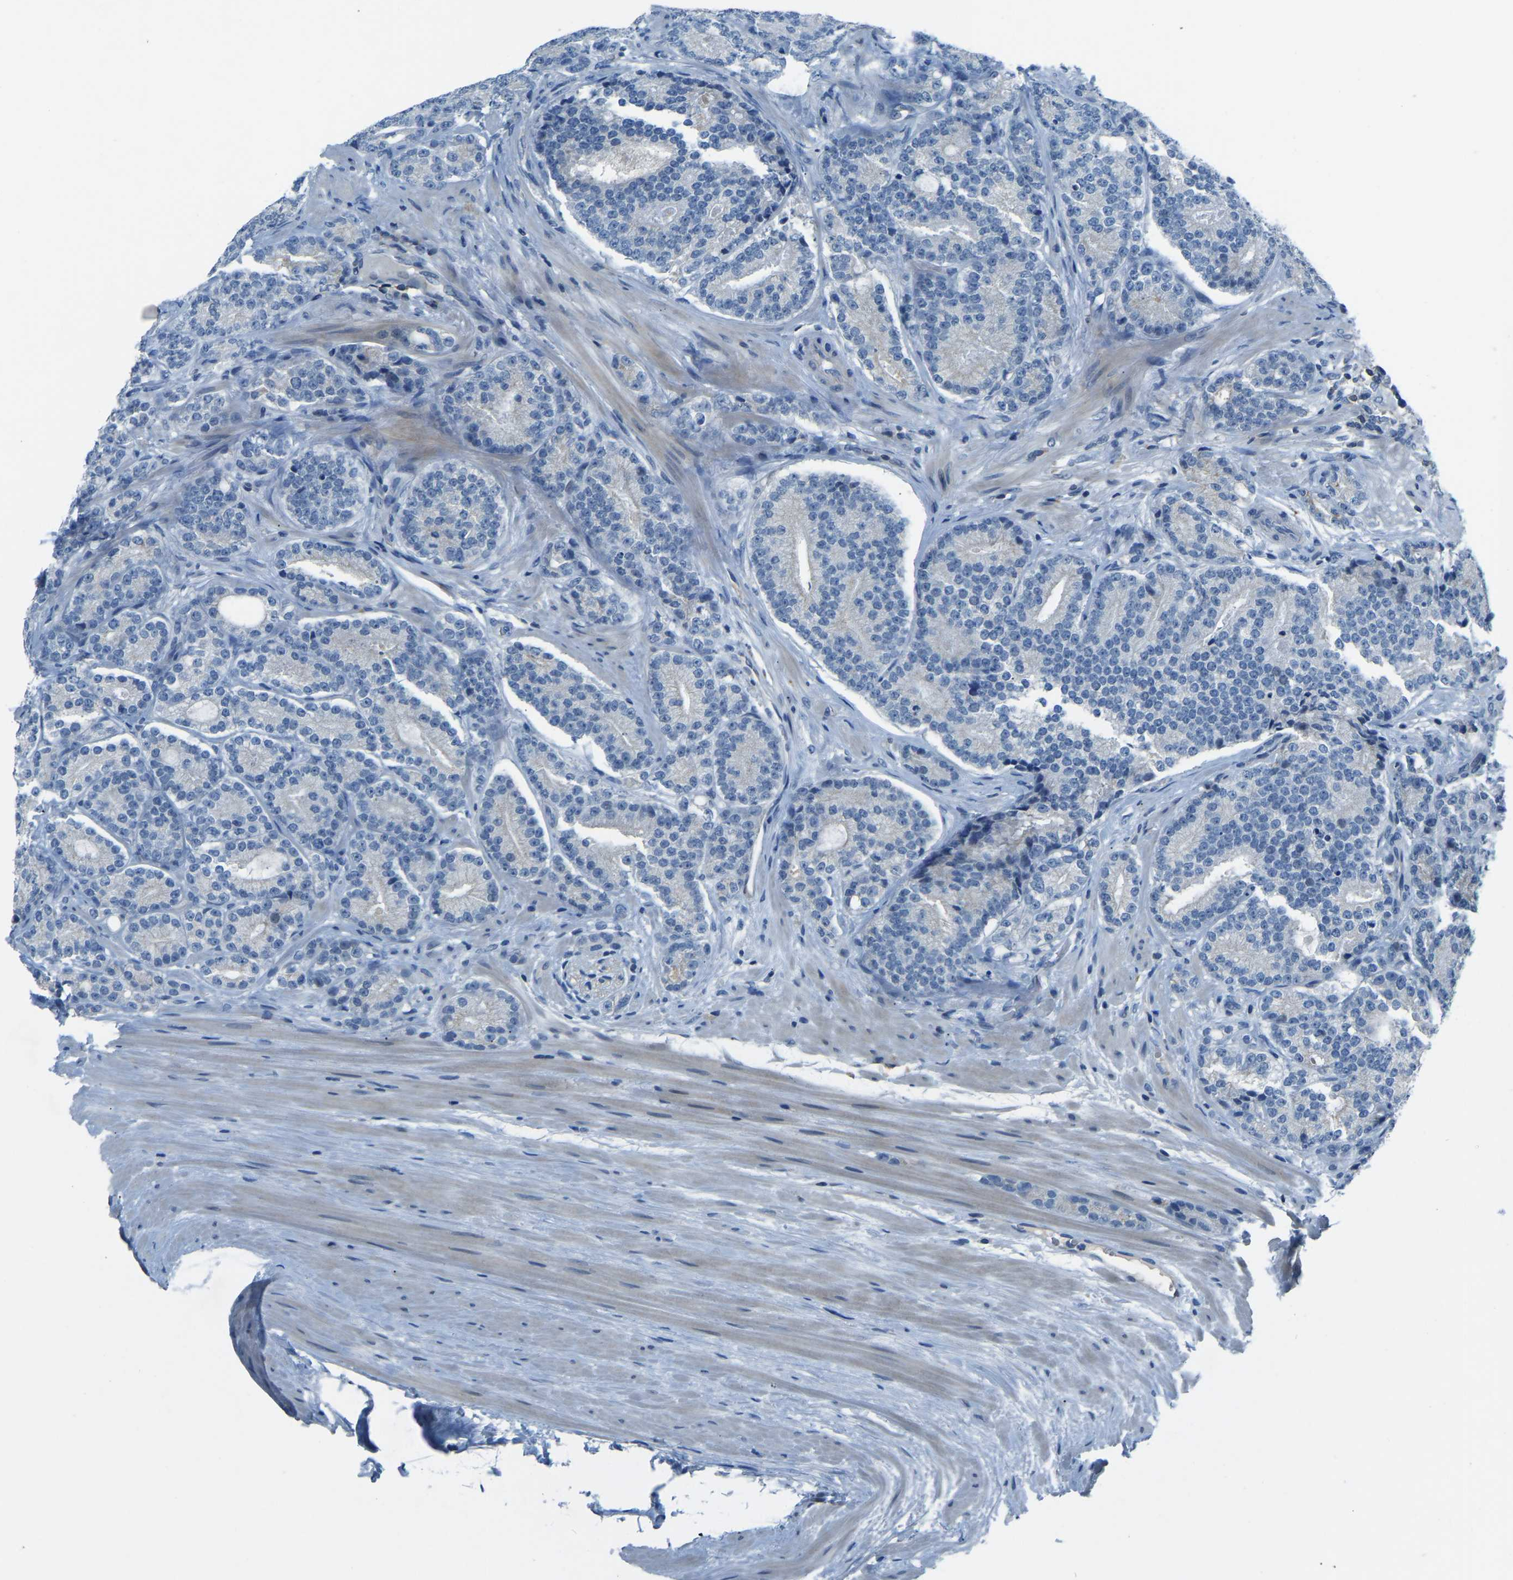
{"staining": {"intensity": "negative", "quantity": "none", "location": "none"}, "tissue": "prostate cancer", "cell_type": "Tumor cells", "image_type": "cancer", "snomed": [{"axis": "morphology", "description": "Adenocarcinoma, High grade"}, {"axis": "topography", "description": "Prostate"}], "caption": "Prostate high-grade adenocarcinoma stained for a protein using immunohistochemistry reveals no staining tumor cells.", "gene": "XIRP1", "patient": {"sex": "male", "age": 61}}